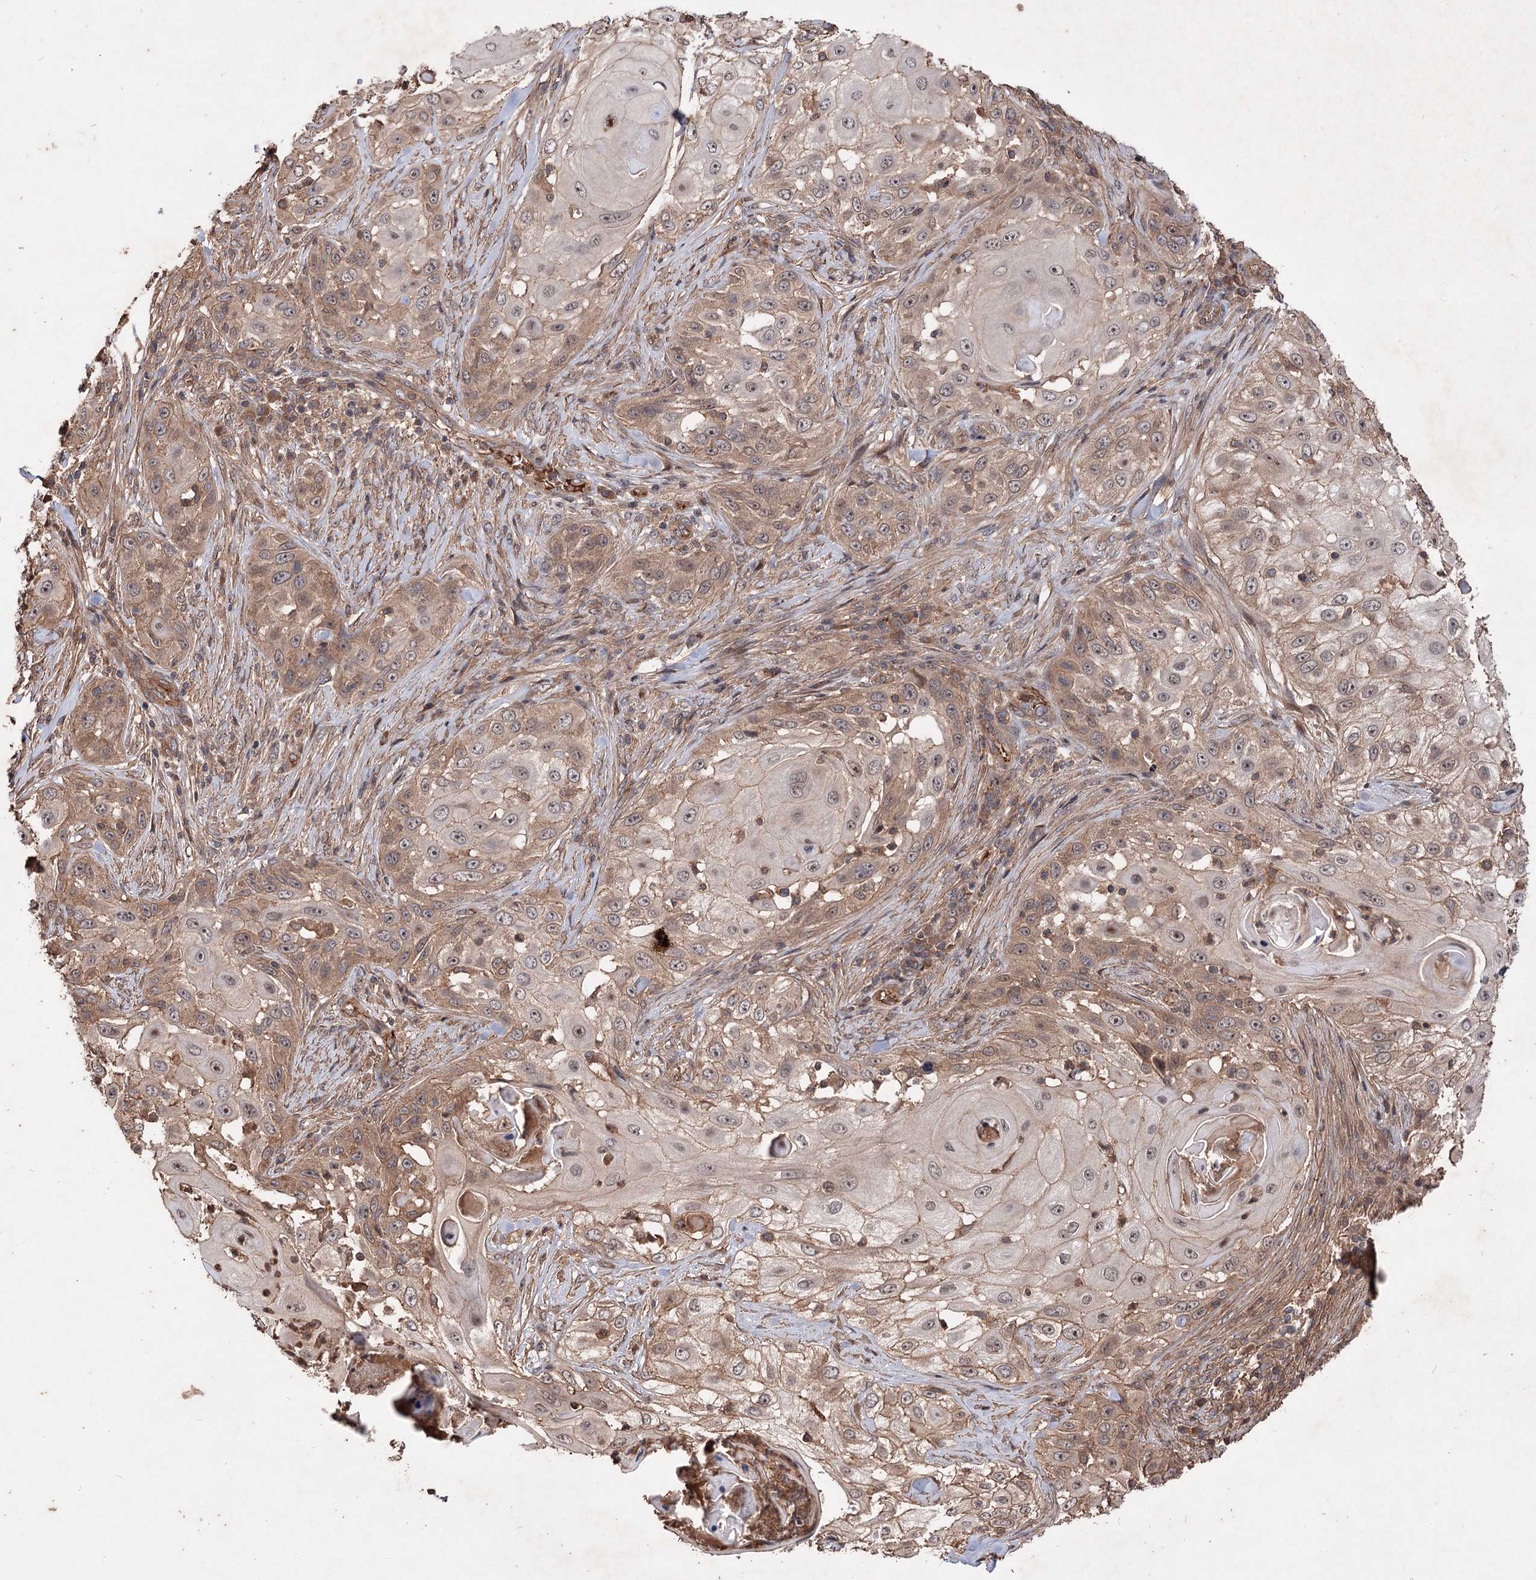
{"staining": {"intensity": "moderate", "quantity": ">75%", "location": "cytoplasmic/membranous"}, "tissue": "skin cancer", "cell_type": "Tumor cells", "image_type": "cancer", "snomed": [{"axis": "morphology", "description": "Squamous cell carcinoma, NOS"}, {"axis": "topography", "description": "Skin"}], "caption": "Human skin squamous cell carcinoma stained with a protein marker reveals moderate staining in tumor cells.", "gene": "ADK", "patient": {"sex": "female", "age": 44}}